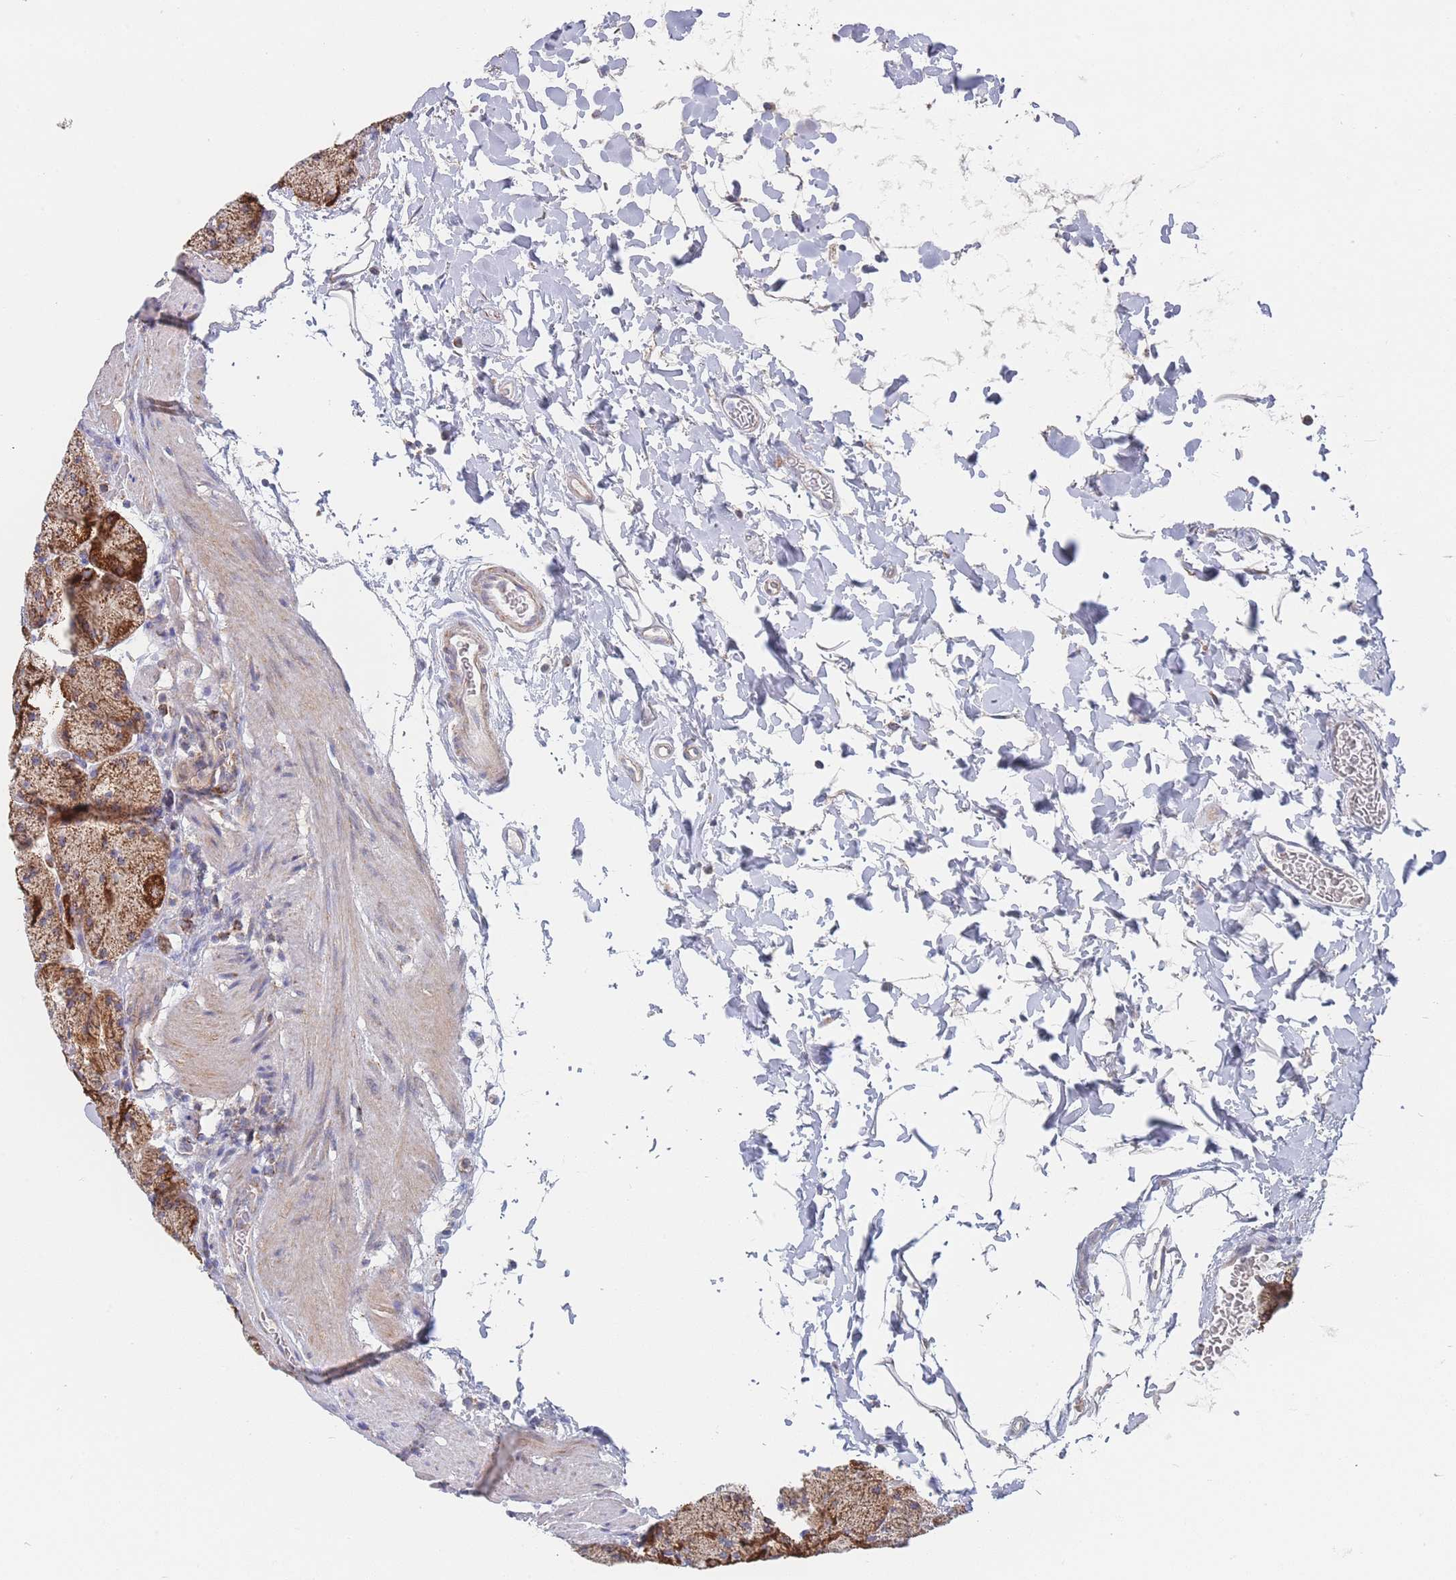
{"staining": {"intensity": "strong", "quantity": "25%-75%", "location": "cytoplasmic/membranous"}, "tissue": "stomach", "cell_type": "Glandular cells", "image_type": "normal", "snomed": [{"axis": "morphology", "description": "Normal tissue, NOS"}, {"axis": "topography", "description": "Stomach, upper"}, {"axis": "topography", "description": "Stomach, lower"}], "caption": "Strong cytoplasmic/membranous expression is appreciated in approximately 25%-75% of glandular cells in normal stomach.", "gene": "IKZF4", "patient": {"sex": "male", "age": 67}}